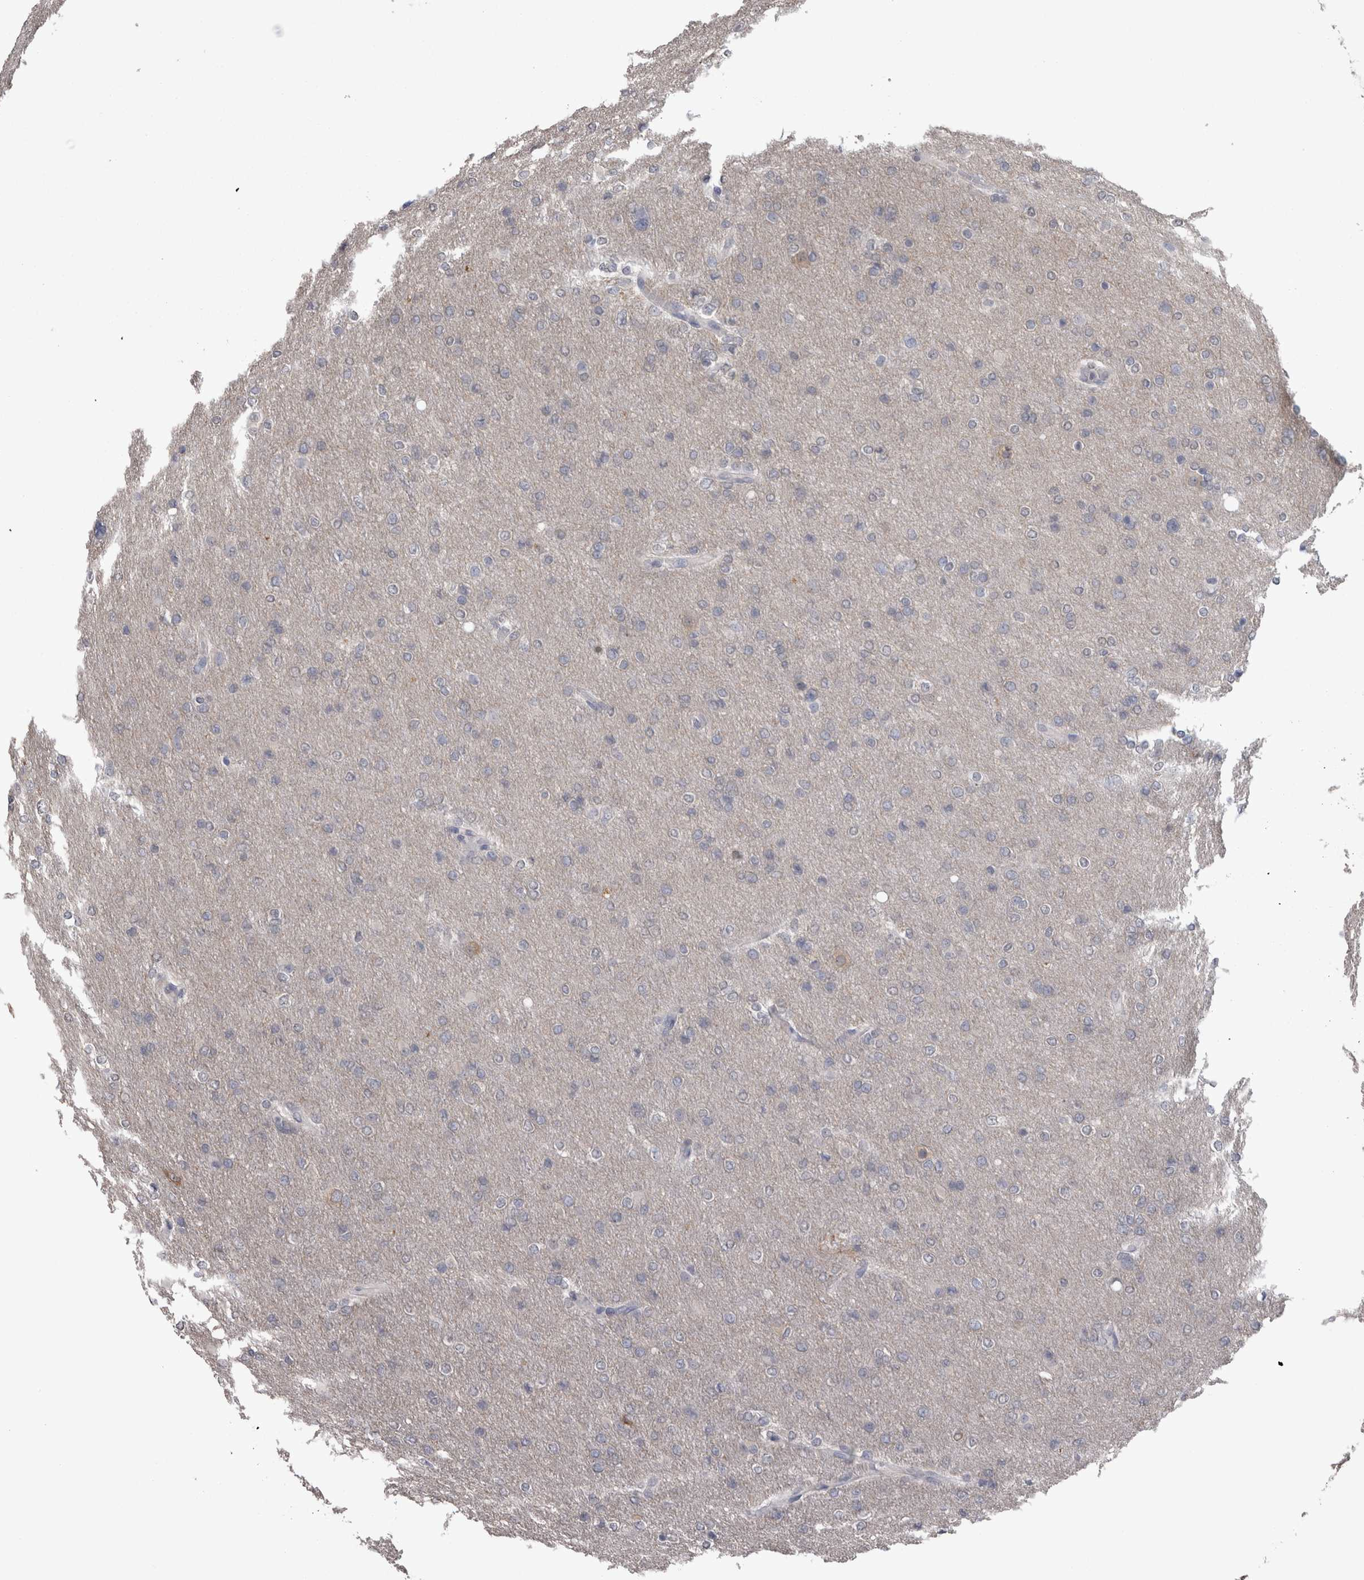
{"staining": {"intensity": "negative", "quantity": "none", "location": "none"}, "tissue": "glioma", "cell_type": "Tumor cells", "image_type": "cancer", "snomed": [{"axis": "morphology", "description": "Glioma, malignant, High grade"}, {"axis": "topography", "description": "Cerebral cortex"}], "caption": "Immunohistochemistry histopathology image of neoplastic tissue: malignant glioma (high-grade) stained with DAB reveals no significant protein staining in tumor cells. (DAB IHC, high magnification).", "gene": "DDX6", "patient": {"sex": "female", "age": 36}}